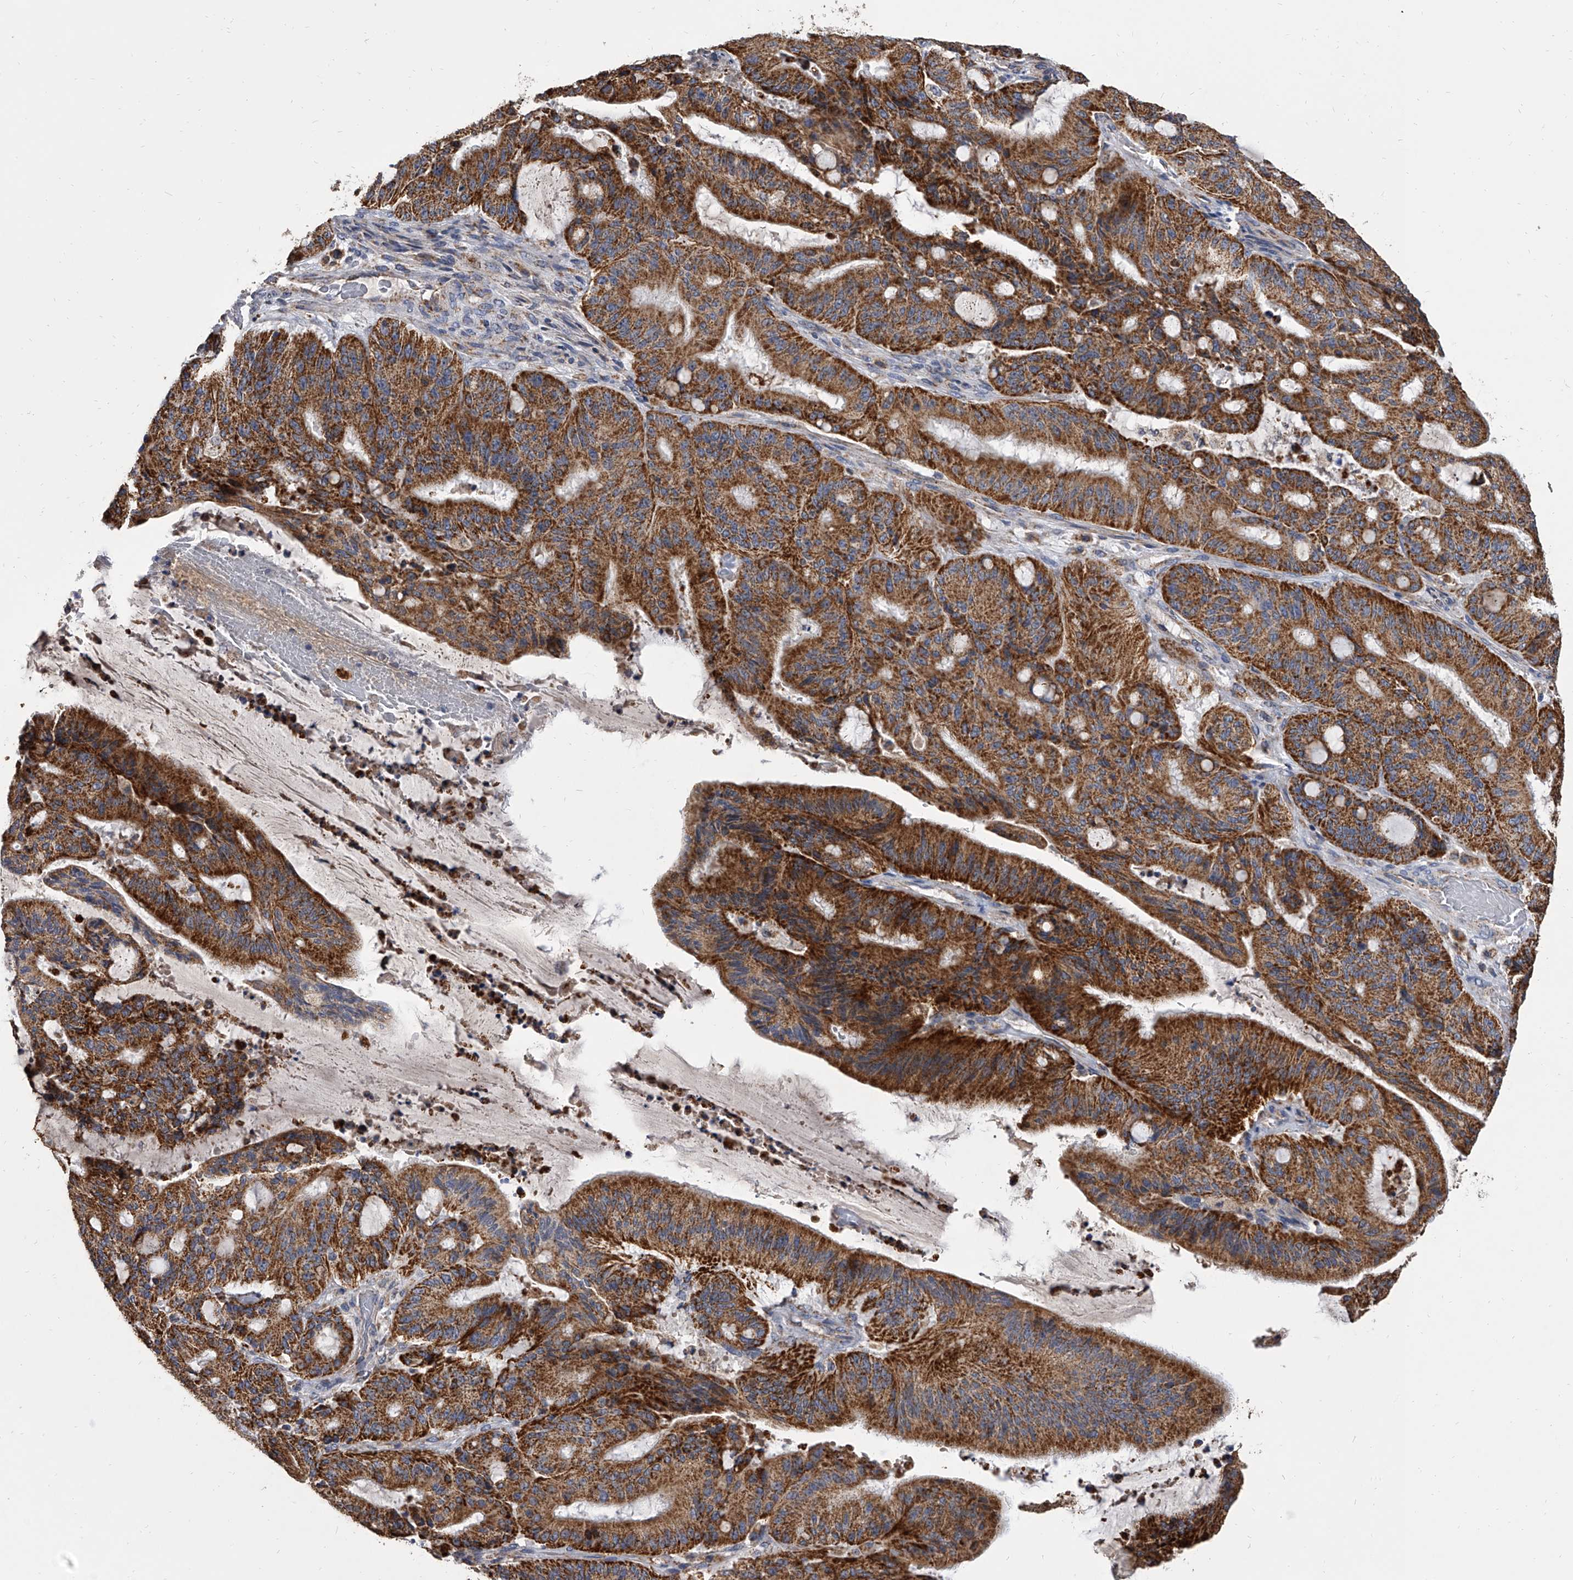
{"staining": {"intensity": "strong", "quantity": ">75%", "location": "cytoplasmic/membranous"}, "tissue": "liver cancer", "cell_type": "Tumor cells", "image_type": "cancer", "snomed": [{"axis": "morphology", "description": "Normal tissue, NOS"}, {"axis": "morphology", "description": "Cholangiocarcinoma"}, {"axis": "topography", "description": "Liver"}, {"axis": "topography", "description": "Peripheral nerve tissue"}], "caption": "Brown immunohistochemical staining in human liver cholangiocarcinoma exhibits strong cytoplasmic/membranous staining in about >75% of tumor cells.", "gene": "MRPL28", "patient": {"sex": "female", "age": 73}}